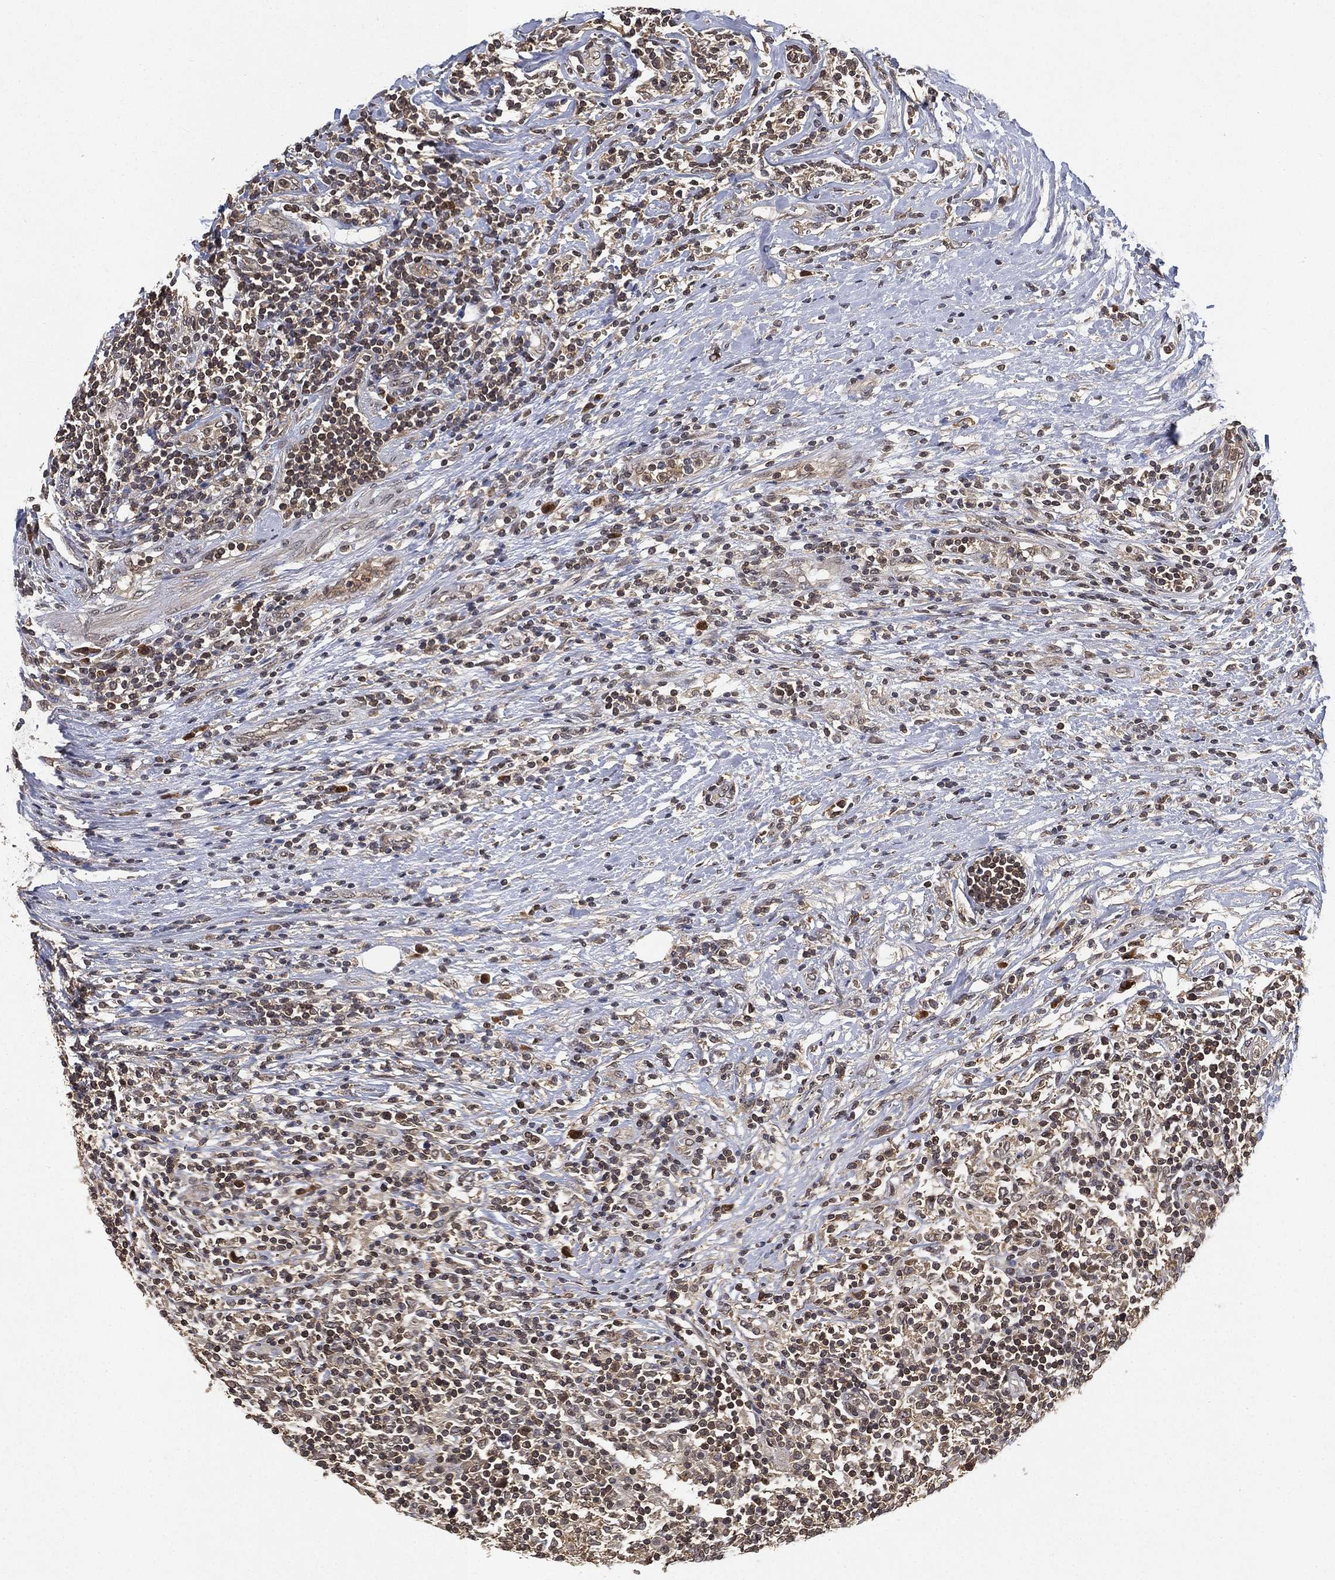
{"staining": {"intensity": "moderate", "quantity": "<25%", "location": "cytoplasmic/membranous,nuclear"}, "tissue": "lymphoma", "cell_type": "Tumor cells", "image_type": "cancer", "snomed": [{"axis": "morphology", "description": "Malignant lymphoma, non-Hodgkin's type, High grade"}, {"axis": "topography", "description": "Lymph node"}], "caption": "Tumor cells display low levels of moderate cytoplasmic/membranous and nuclear positivity in about <25% of cells in high-grade malignant lymphoma, non-Hodgkin's type. The protein is shown in brown color, while the nuclei are stained blue.", "gene": "UBA5", "patient": {"sex": "female", "age": 84}}